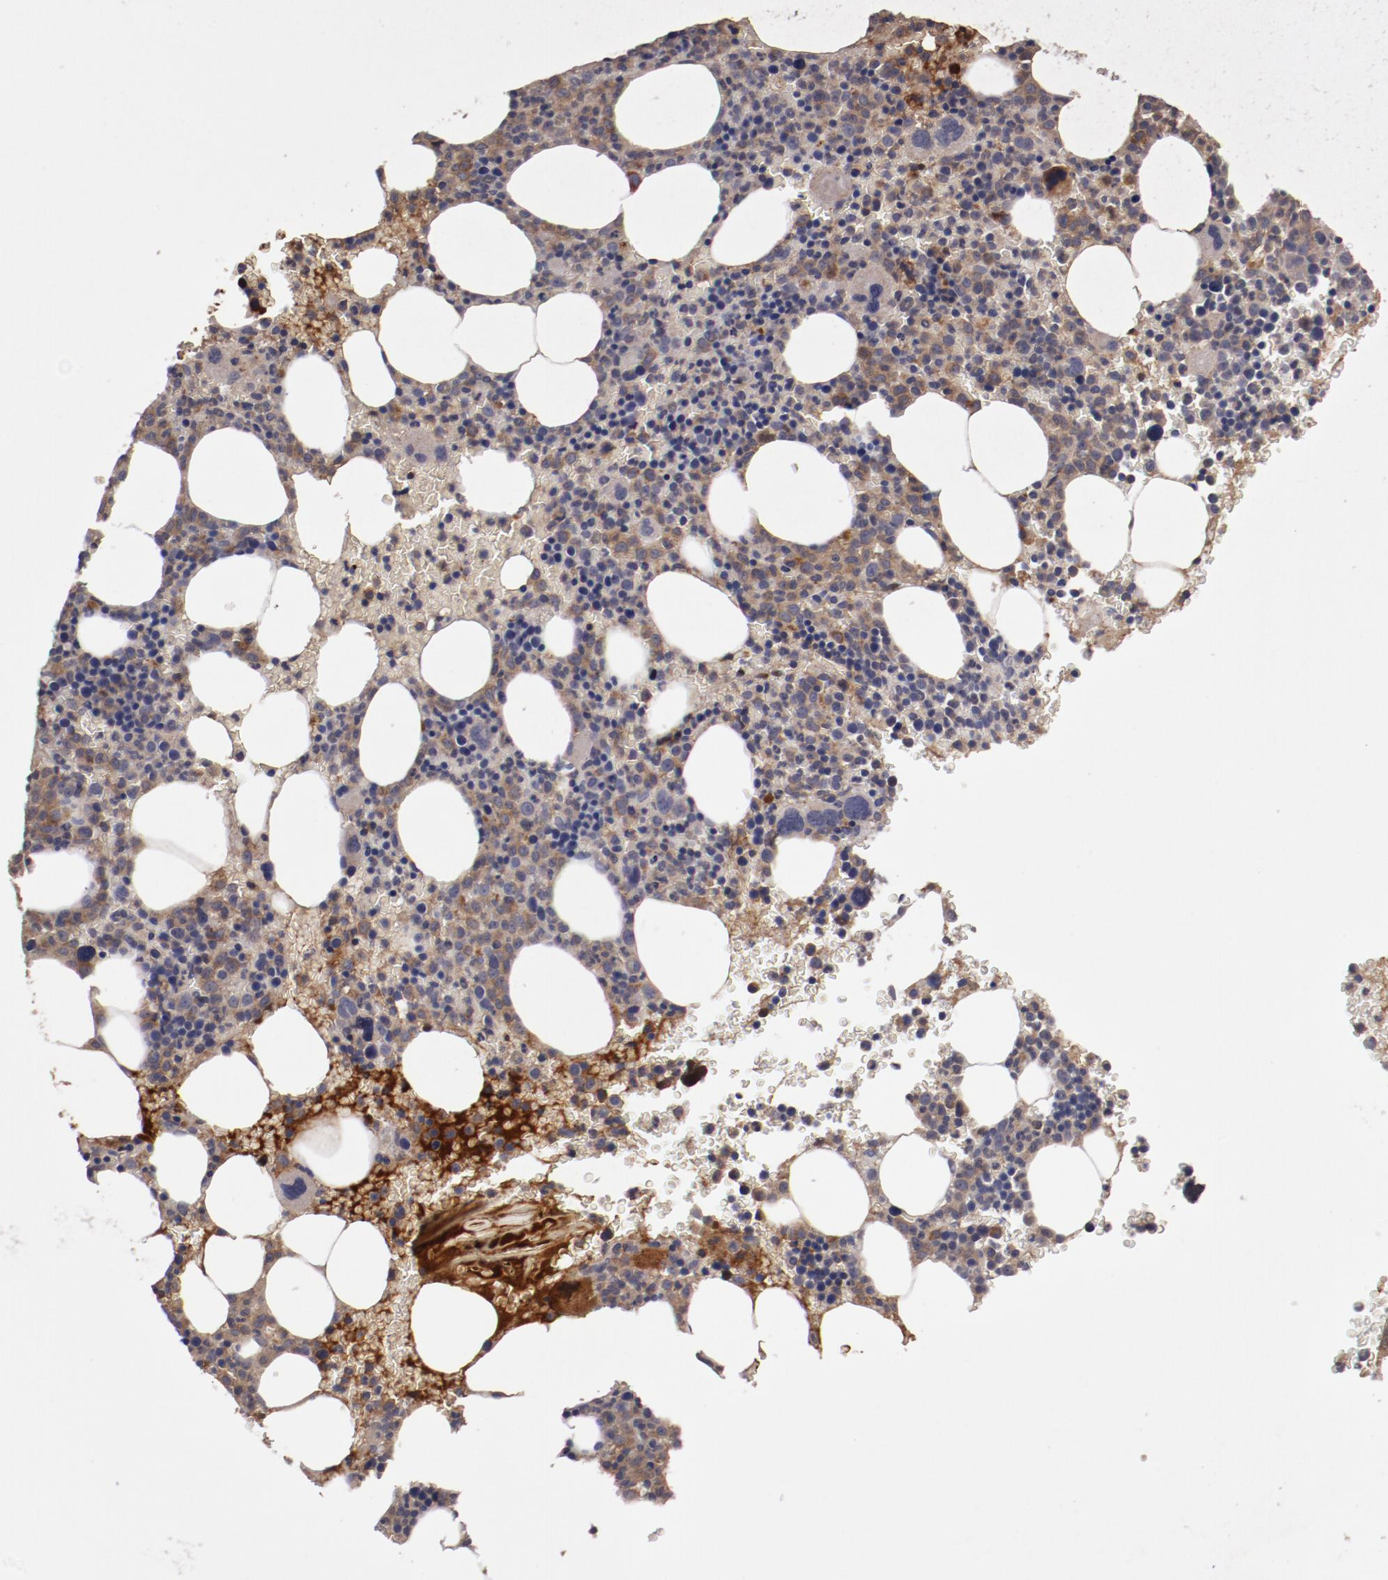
{"staining": {"intensity": "moderate", "quantity": "25%-75%", "location": "cytoplasmic/membranous"}, "tissue": "bone marrow", "cell_type": "Hematopoietic cells", "image_type": "normal", "snomed": [{"axis": "morphology", "description": "Normal tissue, NOS"}, {"axis": "topography", "description": "Bone marrow"}], "caption": "Bone marrow stained for a protein displays moderate cytoplasmic/membranous positivity in hematopoietic cells. (Stains: DAB in brown, nuclei in blue, Microscopy: brightfield microscopy at high magnification).", "gene": "CP", "patient": {"sex": "male", "age": 68}}